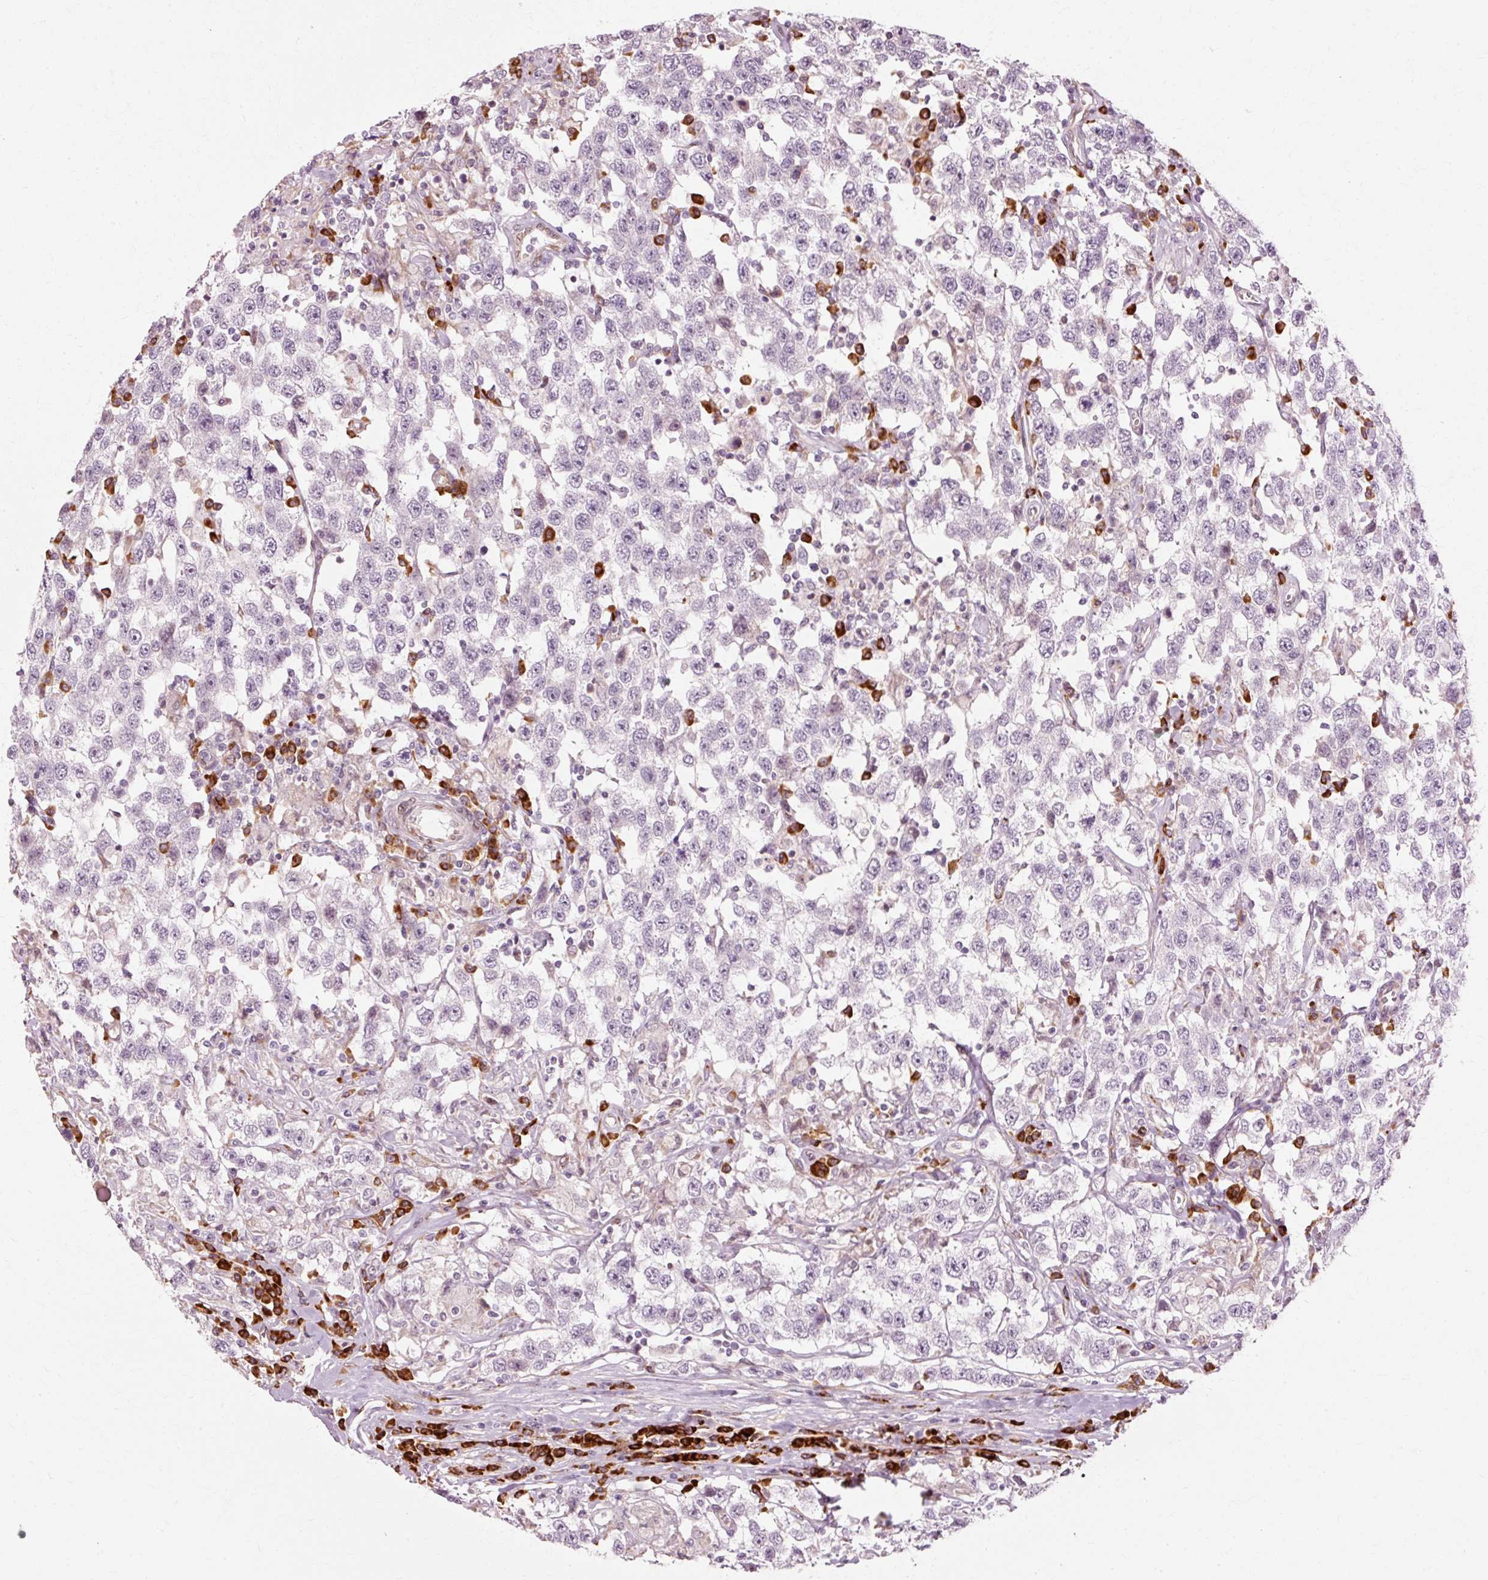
{"staining": {"intensity": "negative", "quantity": "none", "location": "none"}, "tissue": "testis cancer", "cell_type": "Tumor cells", "image_type": "cancer", "snomed": [{"axis": "morphology", "description": "Seminoma, NOS"}, {"axis": "topography", "description": "Testis"}], "caption": "IHC of testis cancer (seminoma) exhibits no expression in tumor cells. (DAB (3,3'-diaminobenzidine) immunohistochemistry, high magnification).", "gene": "RGPD5", "patient": {"sex": "male", "age": 41}}